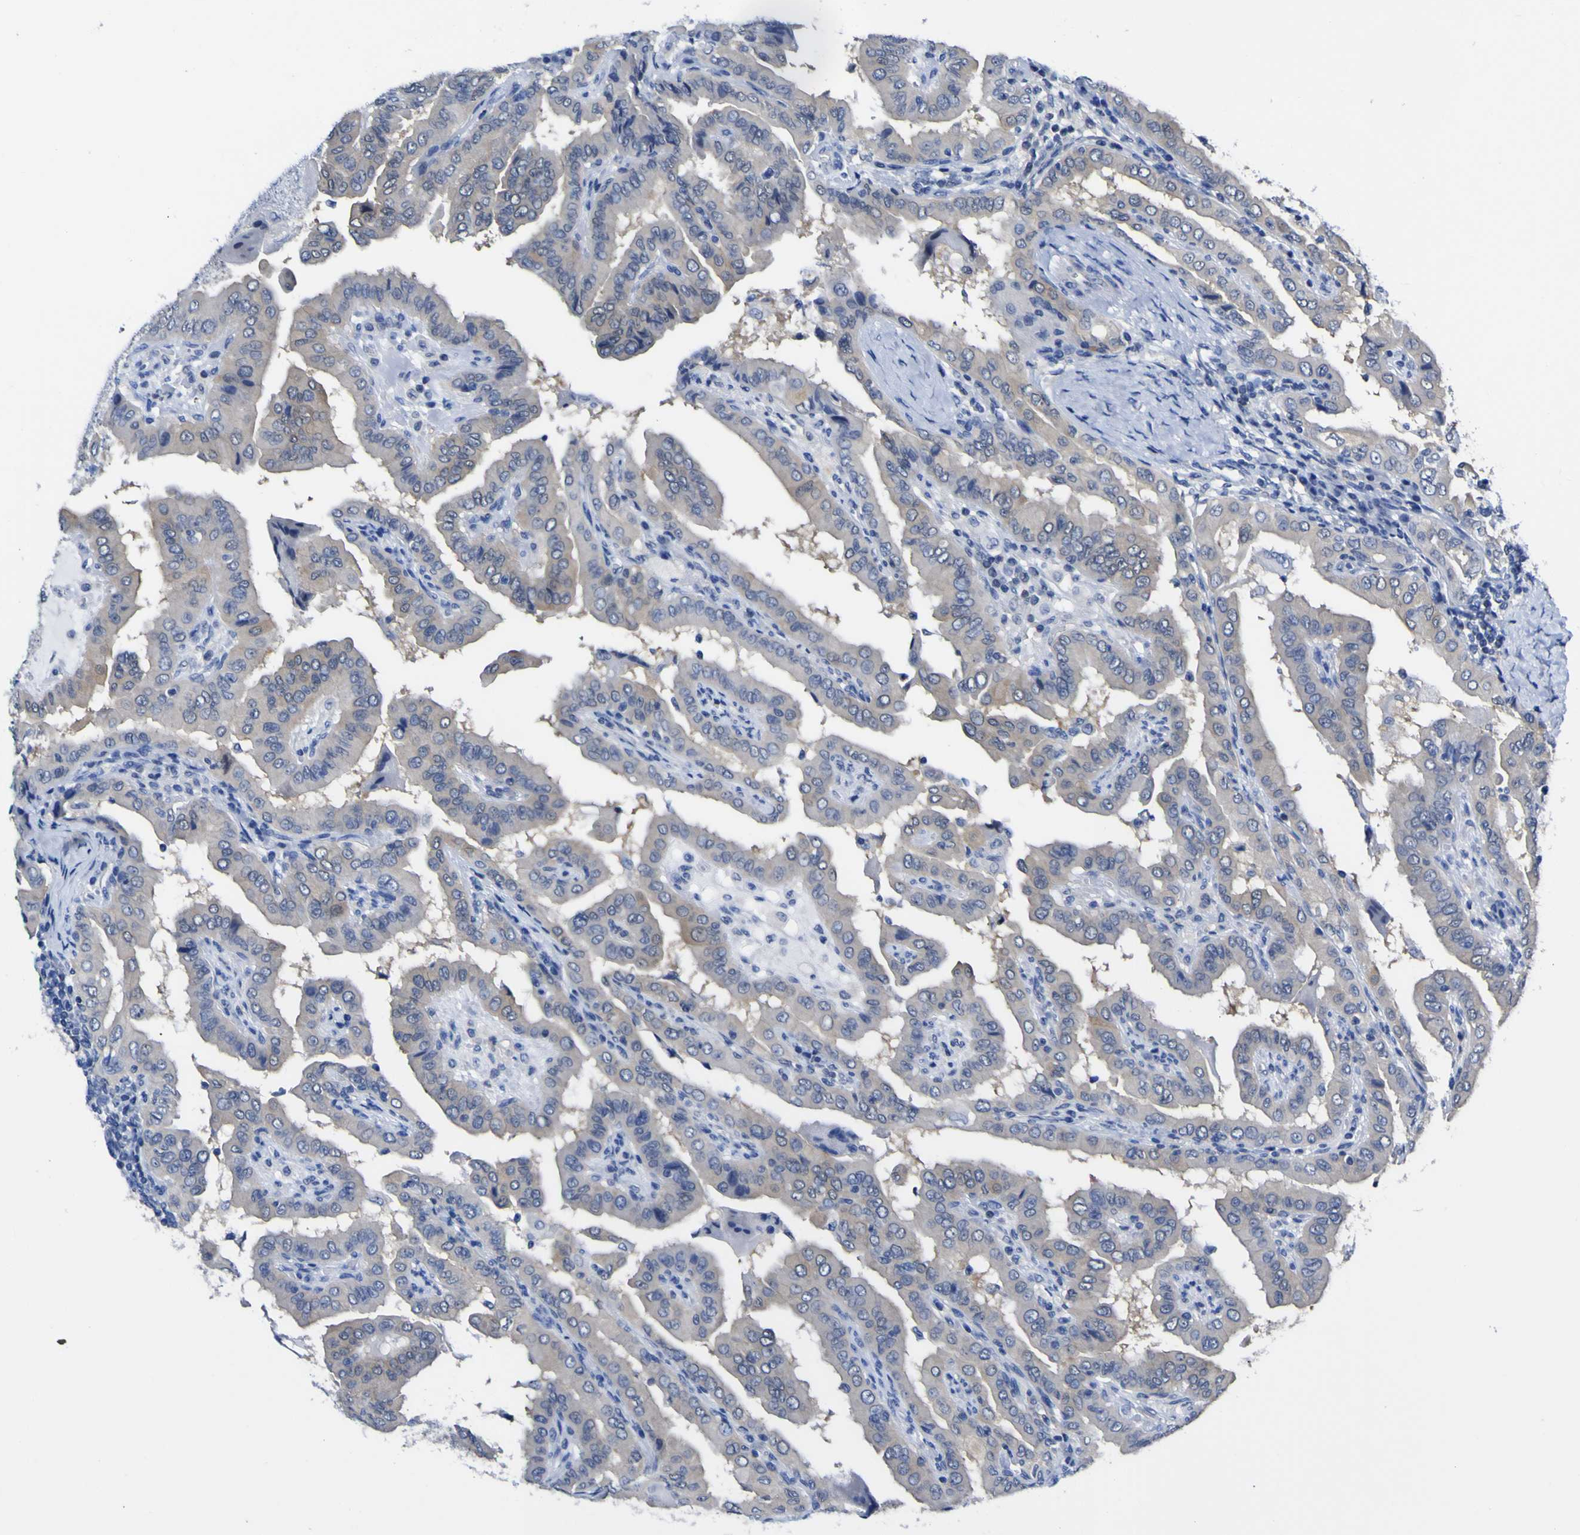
{"staining": {"intensity": "negative", "quantity": "none", "location": "none"}, "tissue": "thyroid cancer", "cell_type": "Tumor cells", "image_type": "cancer", "snomed": [{"axis": "morphology", "description": "Papillary adenocarcinoma, NOS"}, {"axis": "topography", "description": "Thyroid gland"}], "caption": "Protein analysis of papillary adenocarcinoma (thyroid) shows no significant positivity in tumor cells.", "gene": "CASP6", "patient": {"sex": "male", "age": 33}}